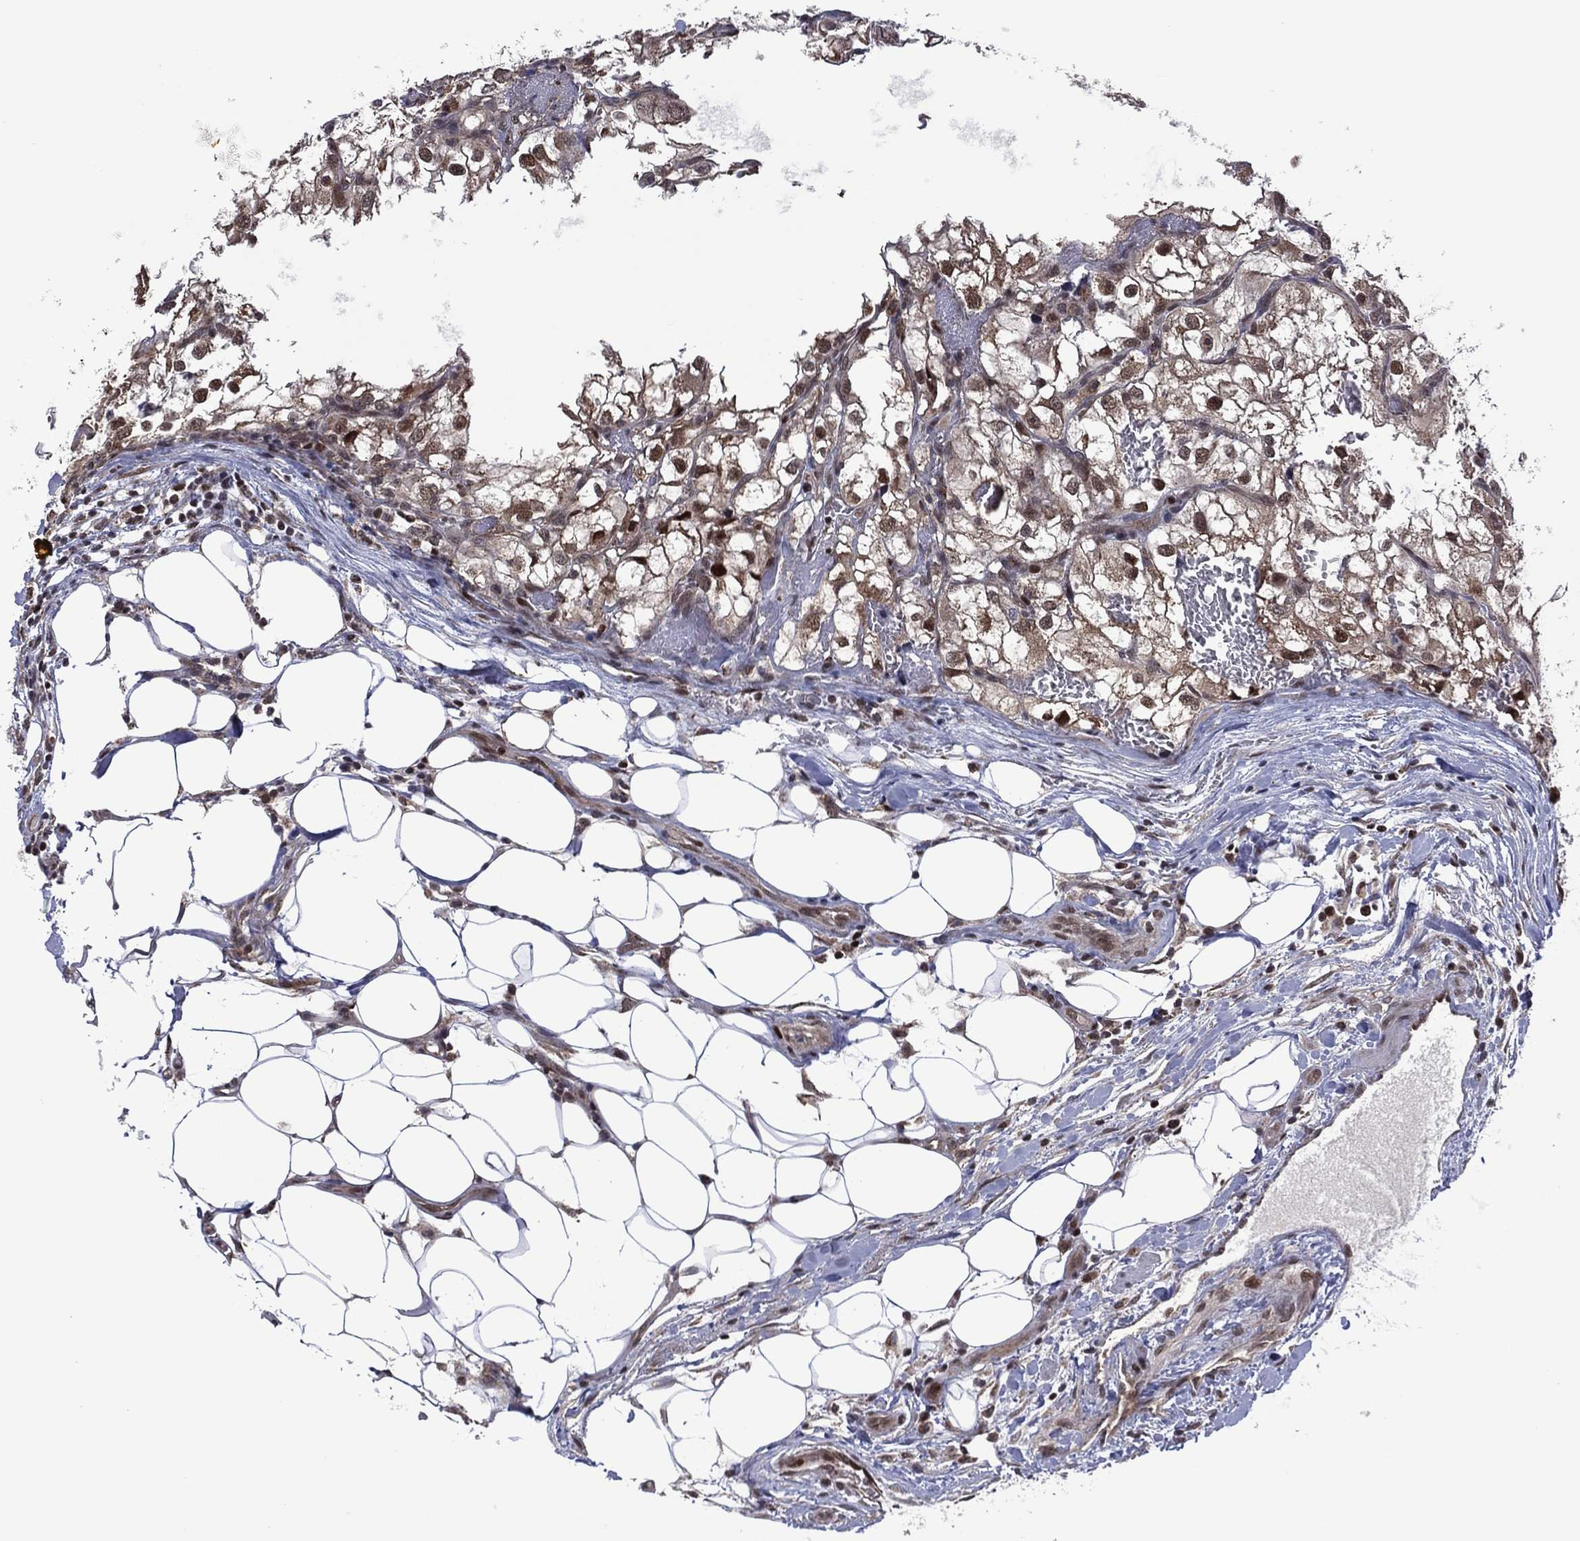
{"staining": {"intensity": "moderate", "quantity": "<25%", "location": "cytoplasmic/membranous,nuclear"}, "tissue": "renal cancer", "cell_type": "Tumor cells", "image_type": "cancer", "snomed": [{"axis": "morphology", "description": "Adenocarcinoma, NOS"}, {"axis": "topography", "description": "Kidney"}], "caption": "Tumor cells show low levels of moderate cytoplasmic/membranous and nuclear positivity in about <25% of cells in human renal cancer (adenocarcinoma).", "gene": "PIDD1", "patient": {"sex": "male", "age": 59}}